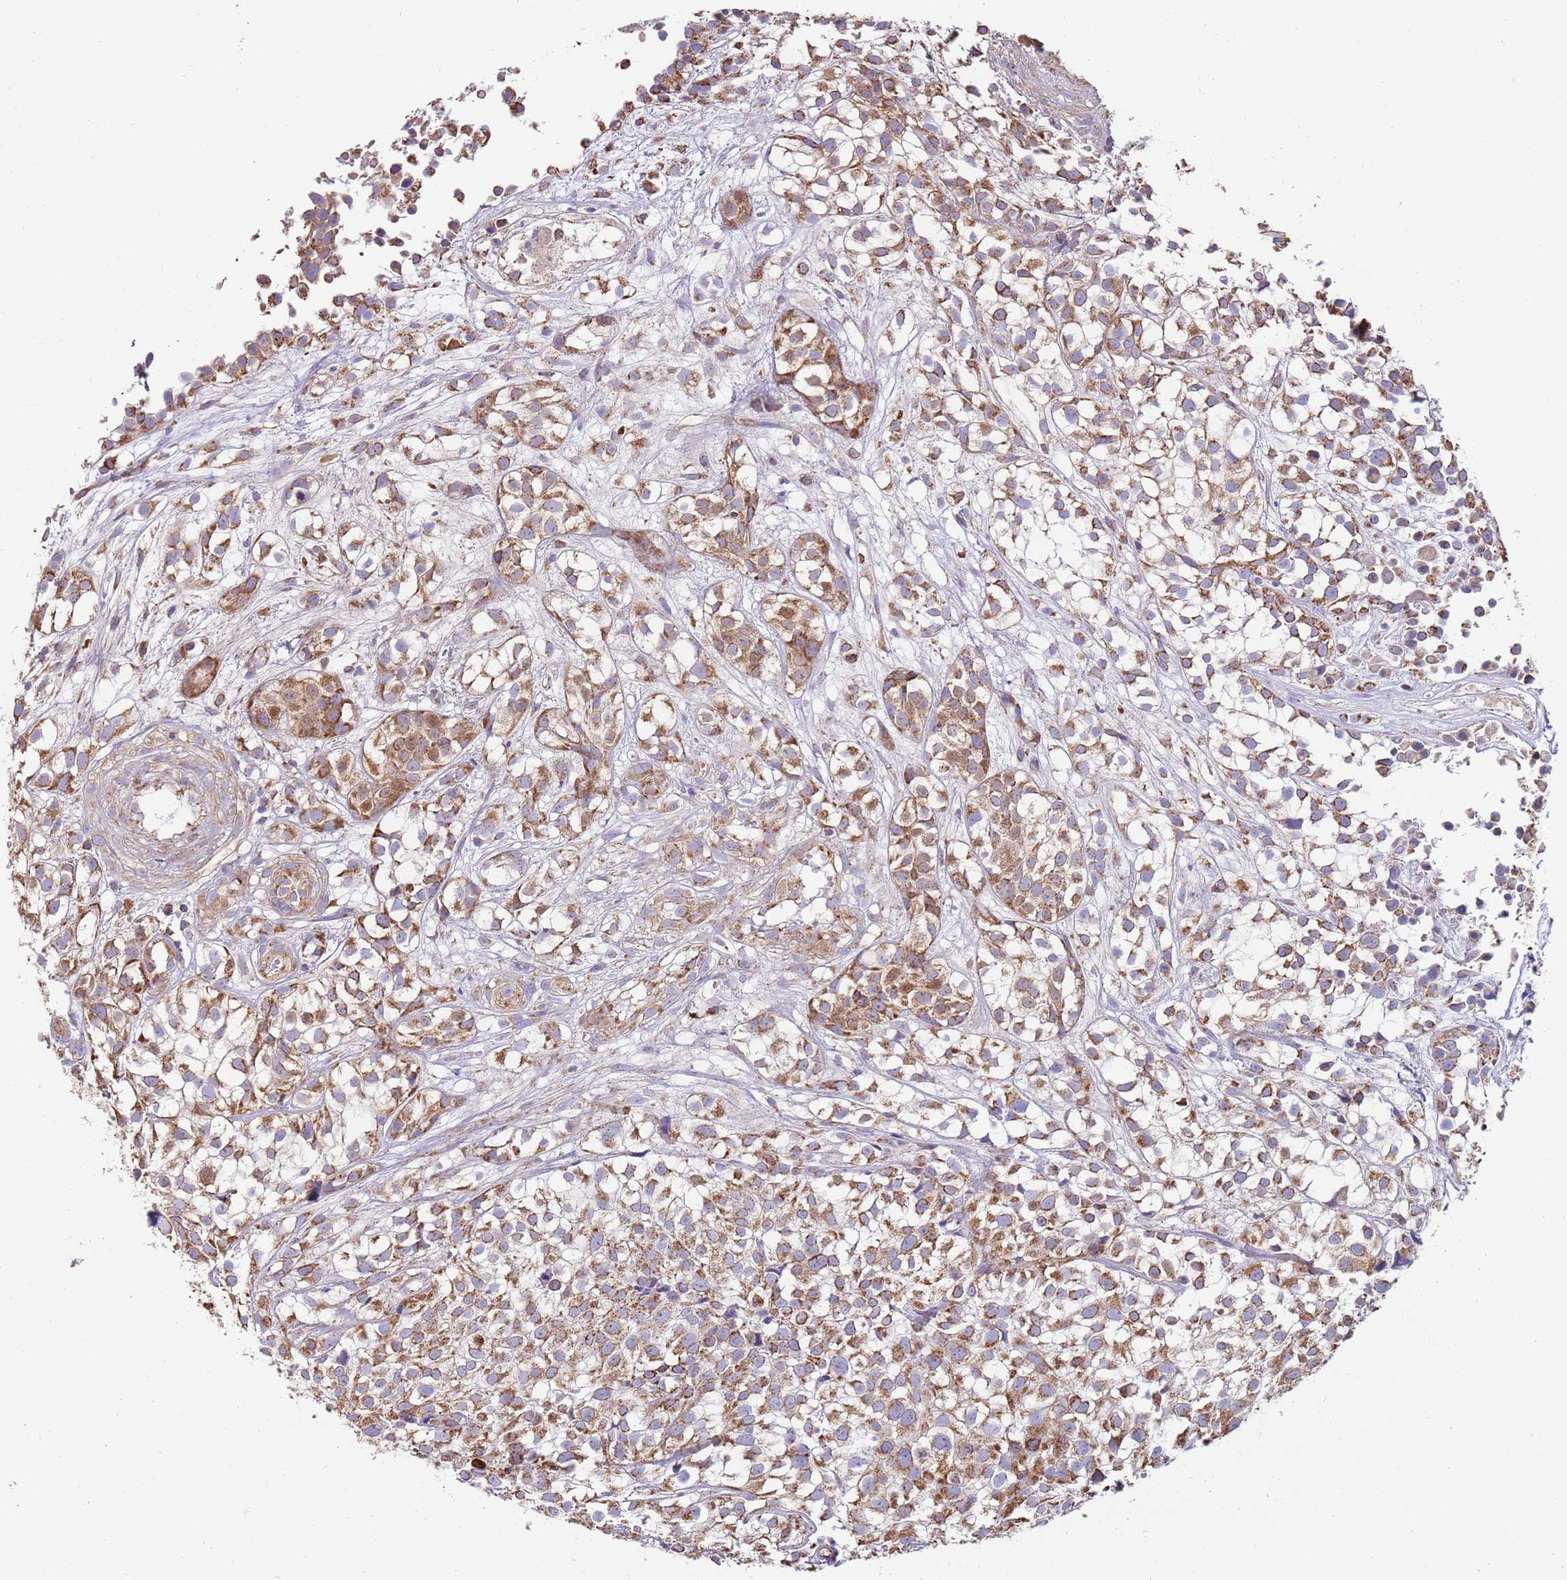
{"staining": {"intensity": "moderate", "quantity": ">75%", "location": "cytoplasmic/membranous"}, "tissue": "urothelial cancer", "cell_type": "Tumor cells", "image_type": "cancer", "snomed": [{"axis": "morphology", "description": "Urothelial carcinoma, High grade"}, {"axis": "topography", "description": "Urinary bladder"}], "caption": "The photomicrograph exhibits staining of urothelial carcinoma (high-grade), revealing moderate cytoplasmic/membranous protein expression (brown color) within tumor cells. (IHC, brightfield microscopy, high magnification).", "gene": "TTLL1", "patient": {"sex": "male", "age": 56}}